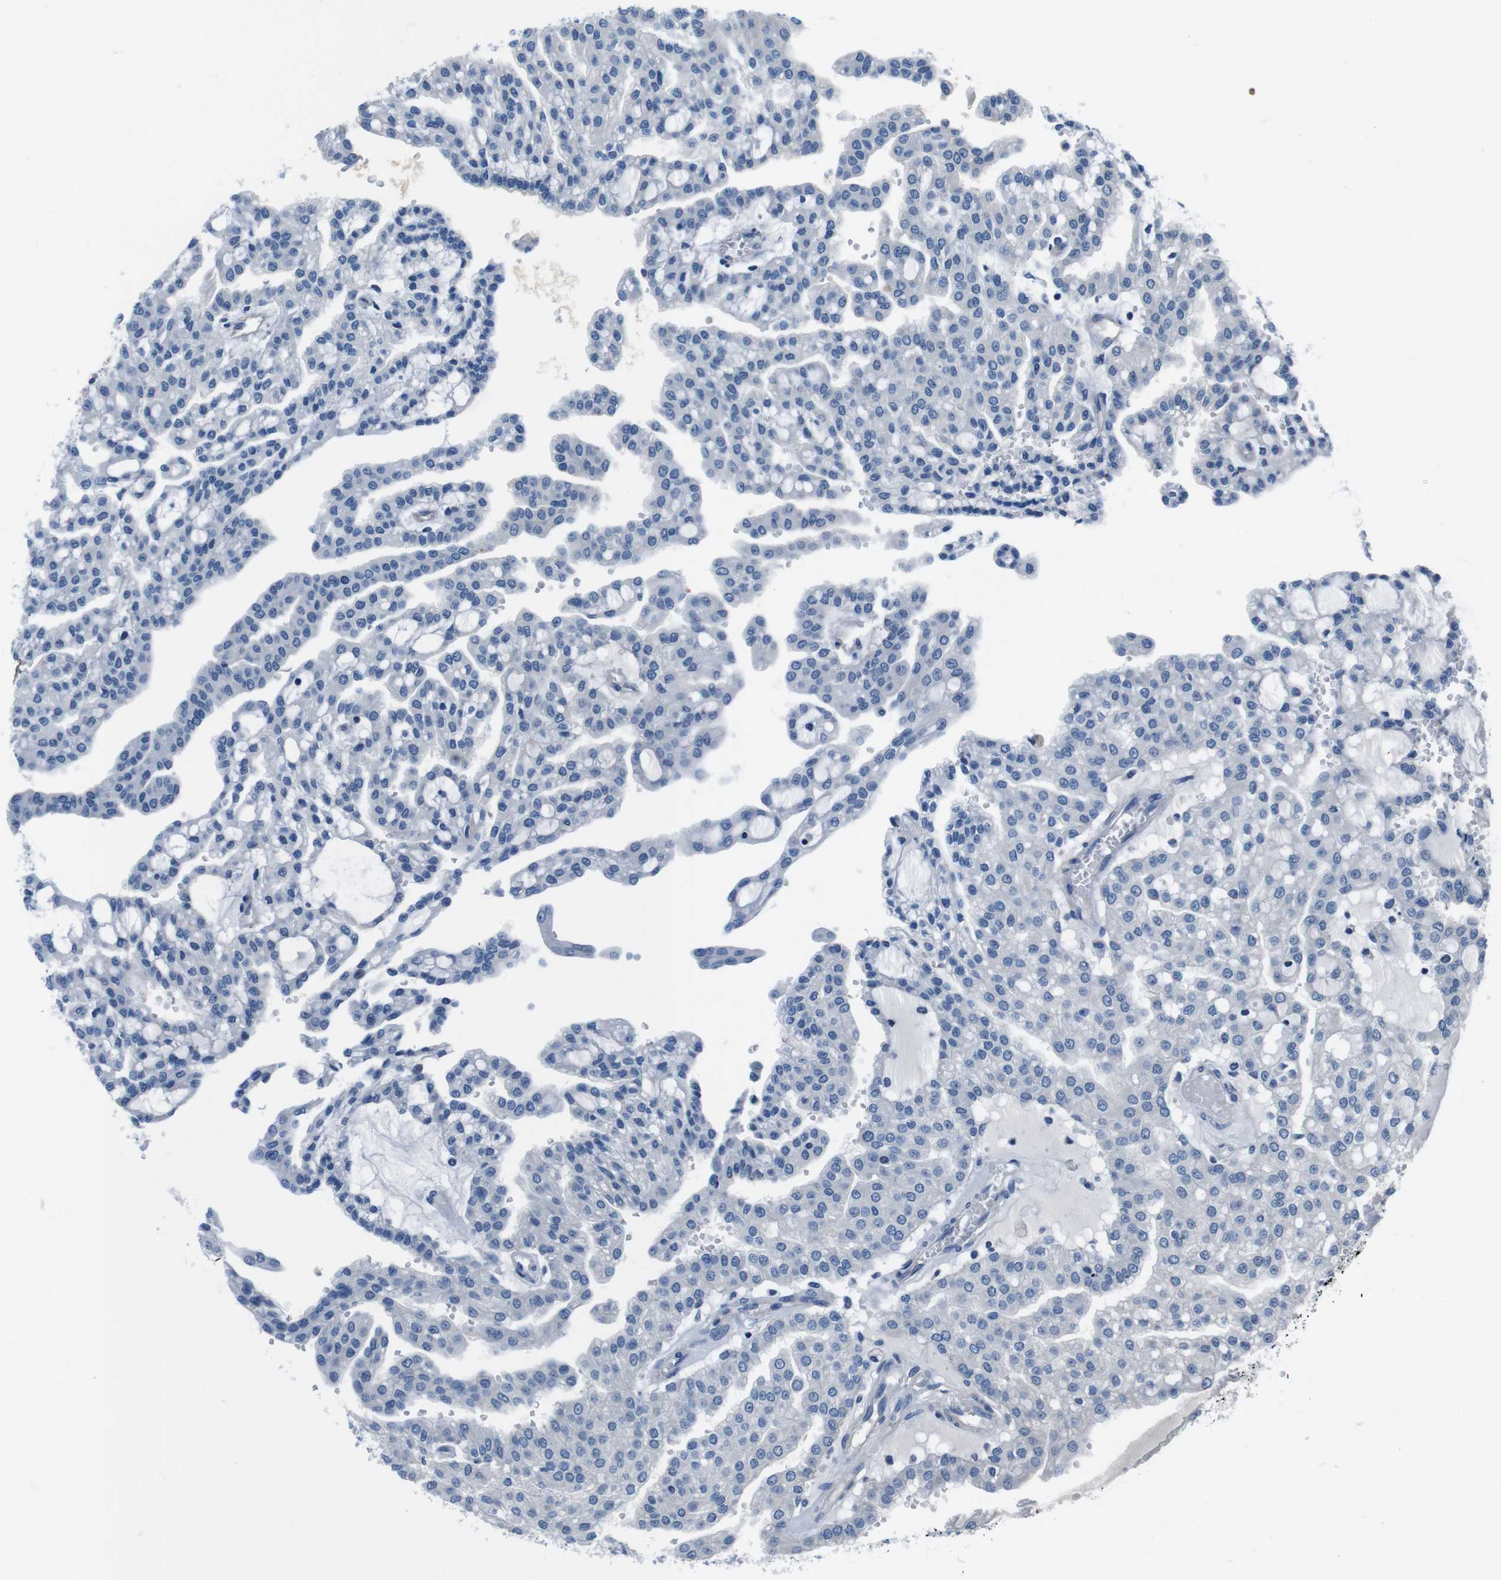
{"staining": {"intensity": "negative", "quantity": "none", "location": "none"}, "tissue": "renal cancer", "cell_type": "Tumor cells", "image_type": "cancer", "snomed": [{"axis": "morphology", "description": "Adenocarcinoma, NOS"}, {"axis": "topography", "description": "Kidney"}], "caption": "This is an IHC photomicrograph of renal adenocarcinoma. There is no staining in tumor cells.", "gene": "CASQ1", "patient": {"sex": "male", "age": 63}}